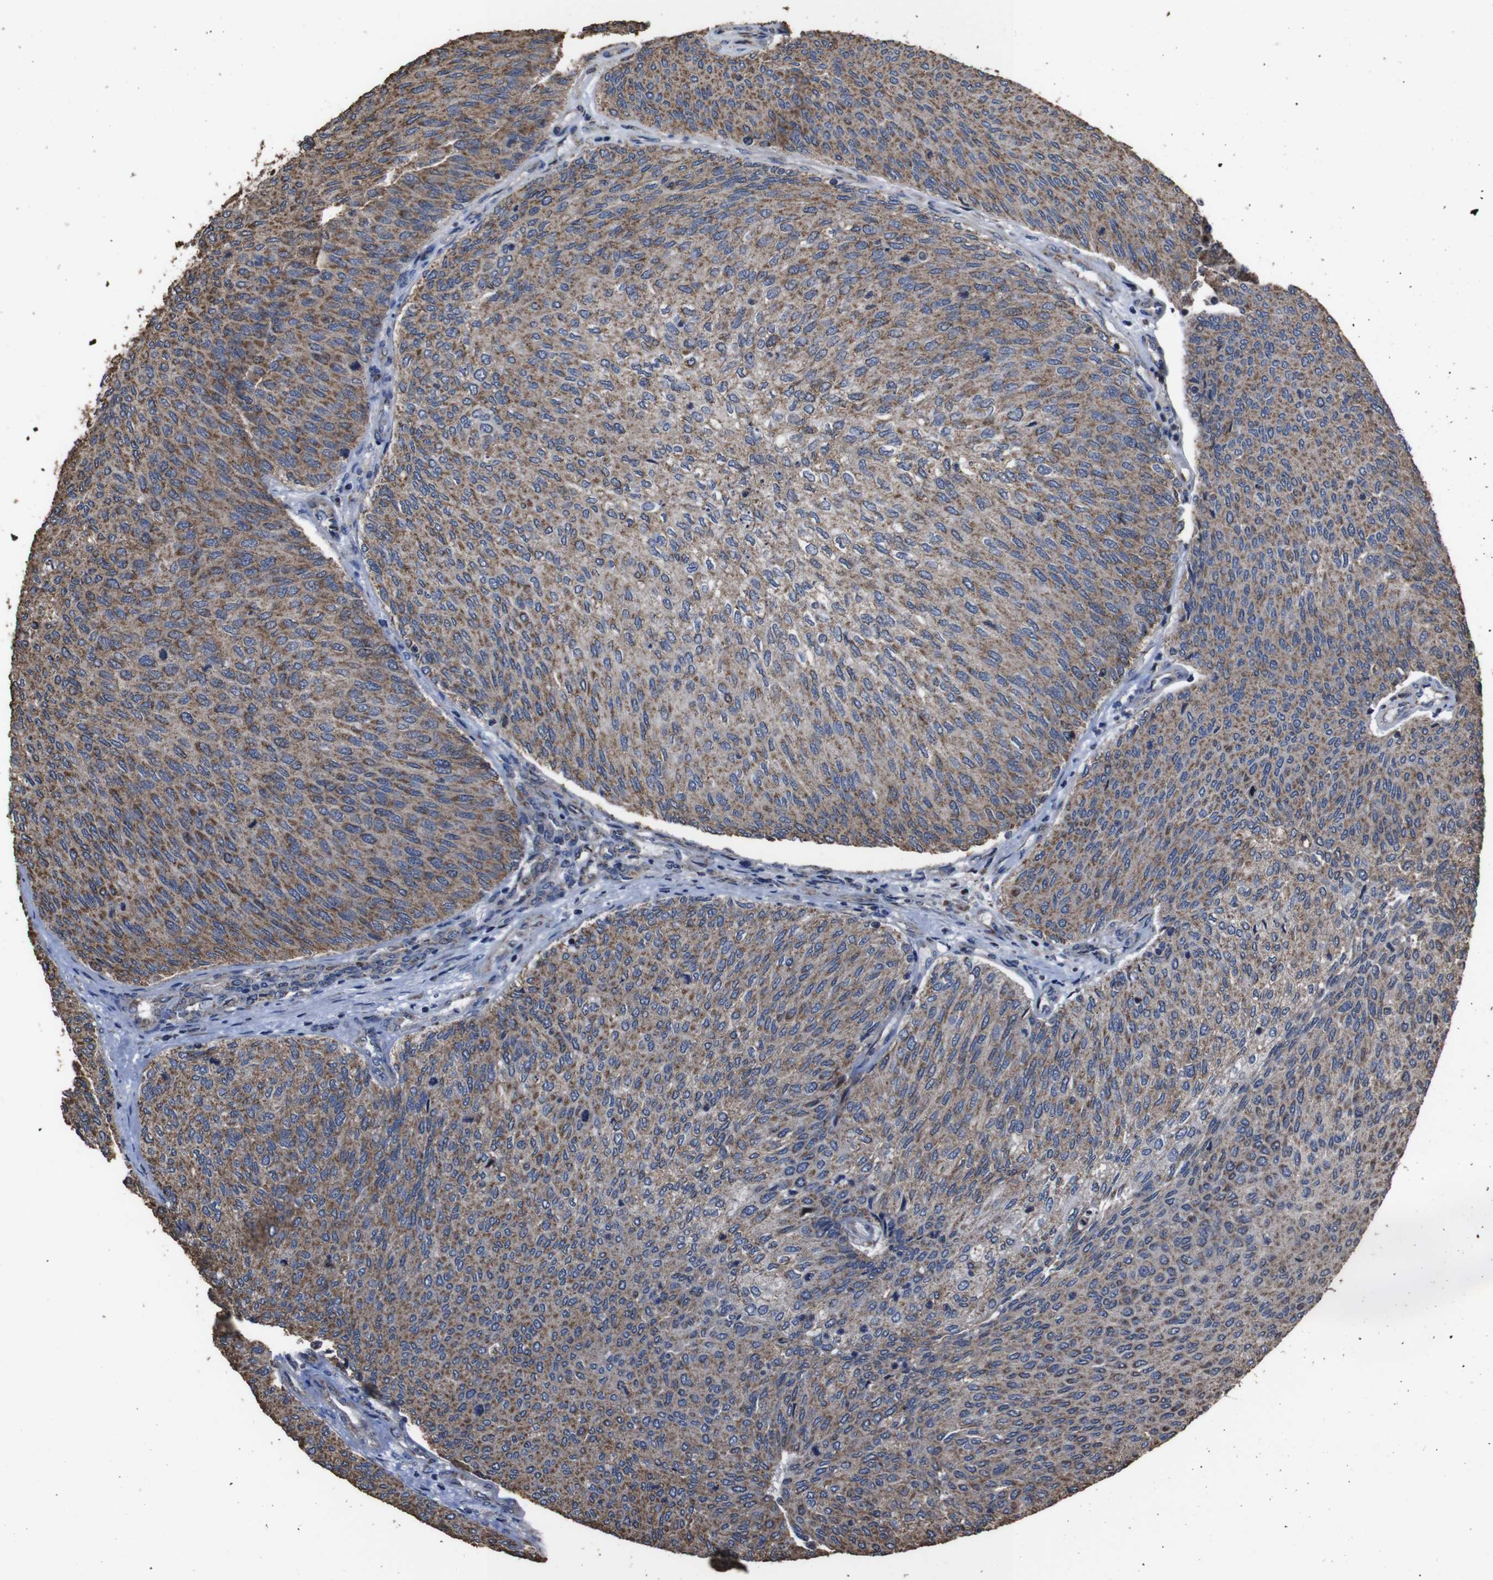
{"staining": {"intensity": "moderate", "quantity": ">75%", "location": "cytoplasmic/membranous"}, "tissue": "urothelial cancer", "cell_type": "Tumor cells", "image_type": "cancer", "snomed": [{"axis": "morphology", "description": "Urothelial carcinoma, Low grade"}, {"axis": "topography", "description": "Urinary bladder"}], "caption": "Moderate cytoplasmic/membranous positivity for a protein is appreciated in approximately >75% of tumor cells of low-grade urothelial carcinoma using immunohistochemistry (IHC).", "gene": "SNN", "patient": {"sex": "female", "age": 79}}